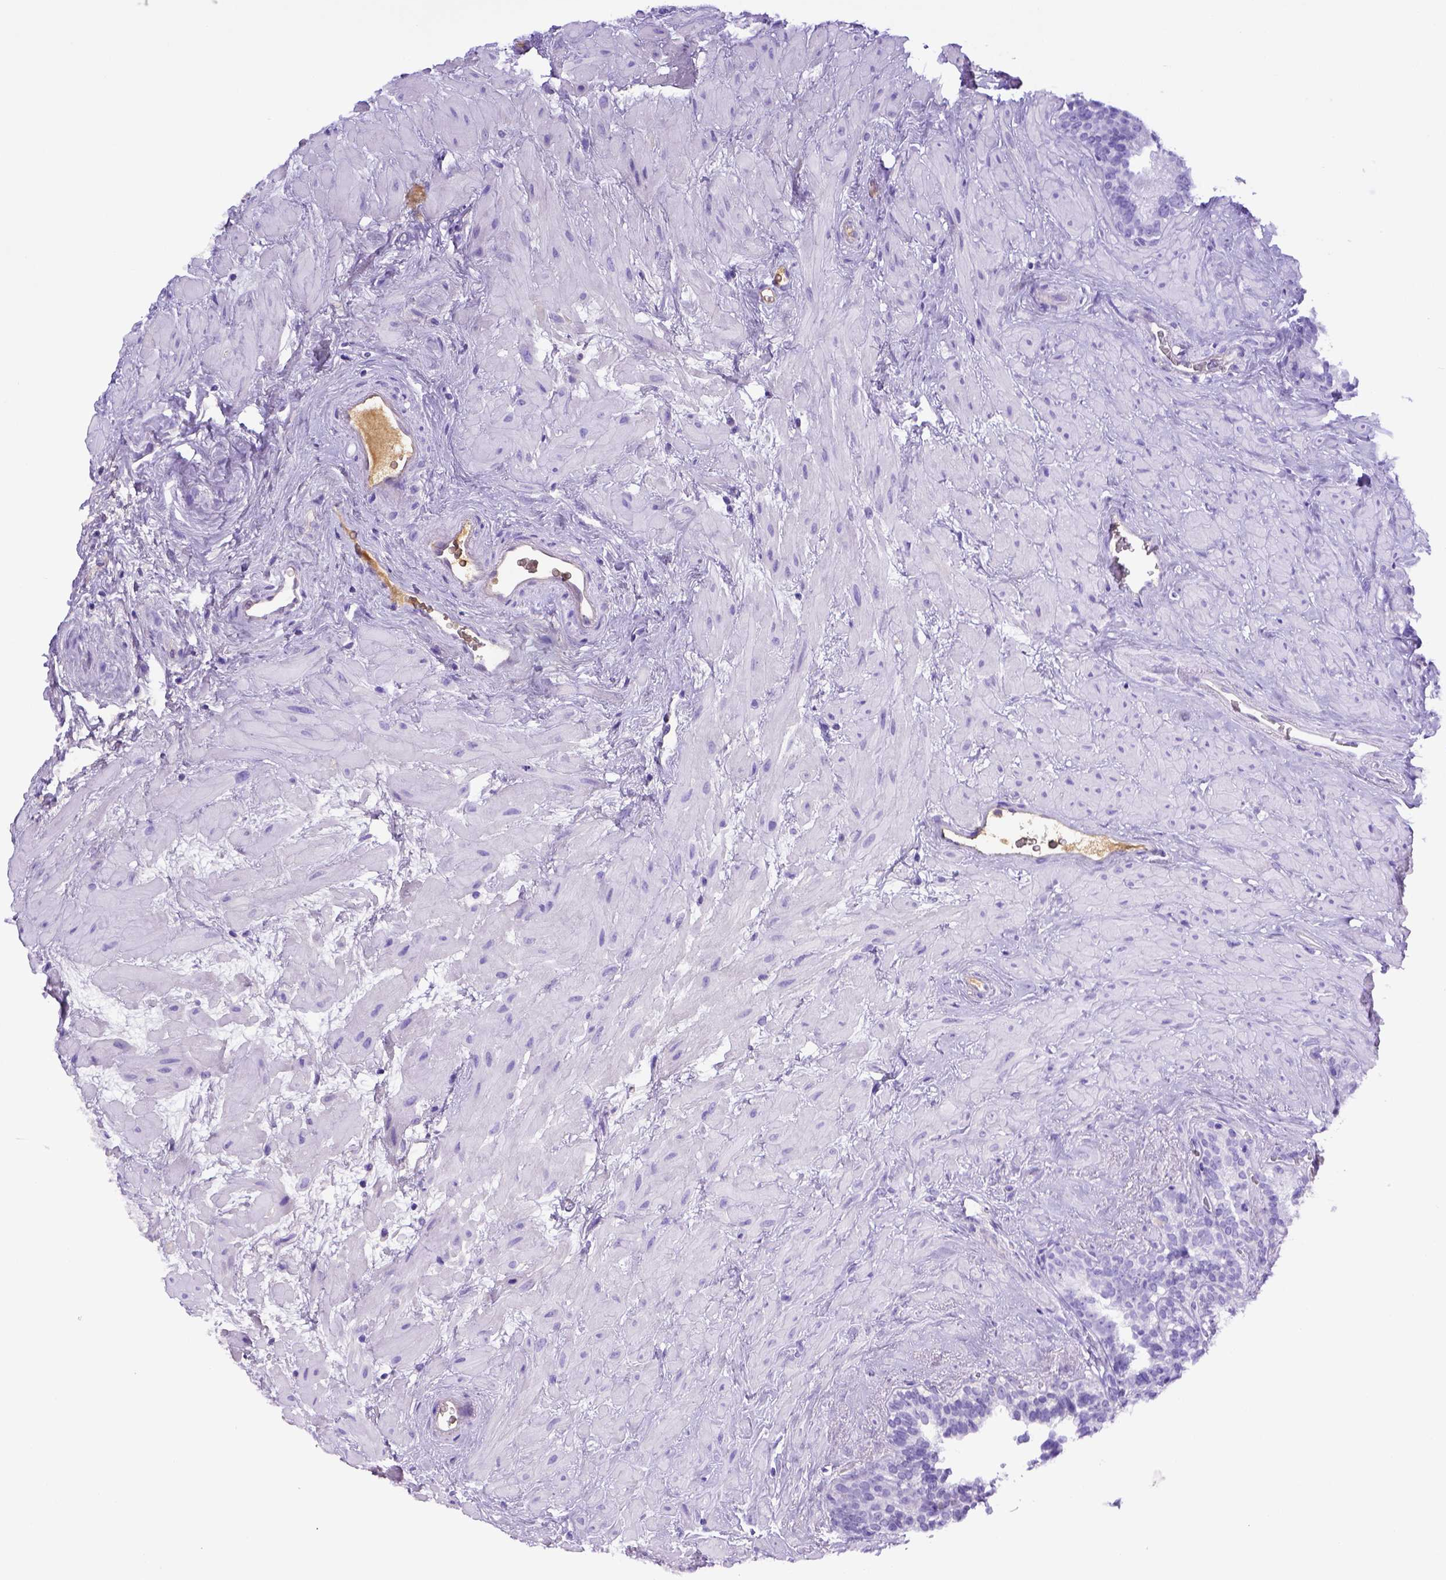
{"staining": {"intensity": "negative", "quantity": "none", "location": "none"}, "tissue": "seminal vesicle", "cell_type": "Glandular cells", "image_type": "normal", "snomed": [{"axis": "morphology", "description": "Normal tissue, NOS"}, {"axis": "topography", "description": "Seminal veicle"}], "caption": "Immunohistochemistry of unremarkable seminal vesicle reveals no expression in glandular cells.", "gene": "ITIH4", "patient": {"sex": "male", "age": 71}}